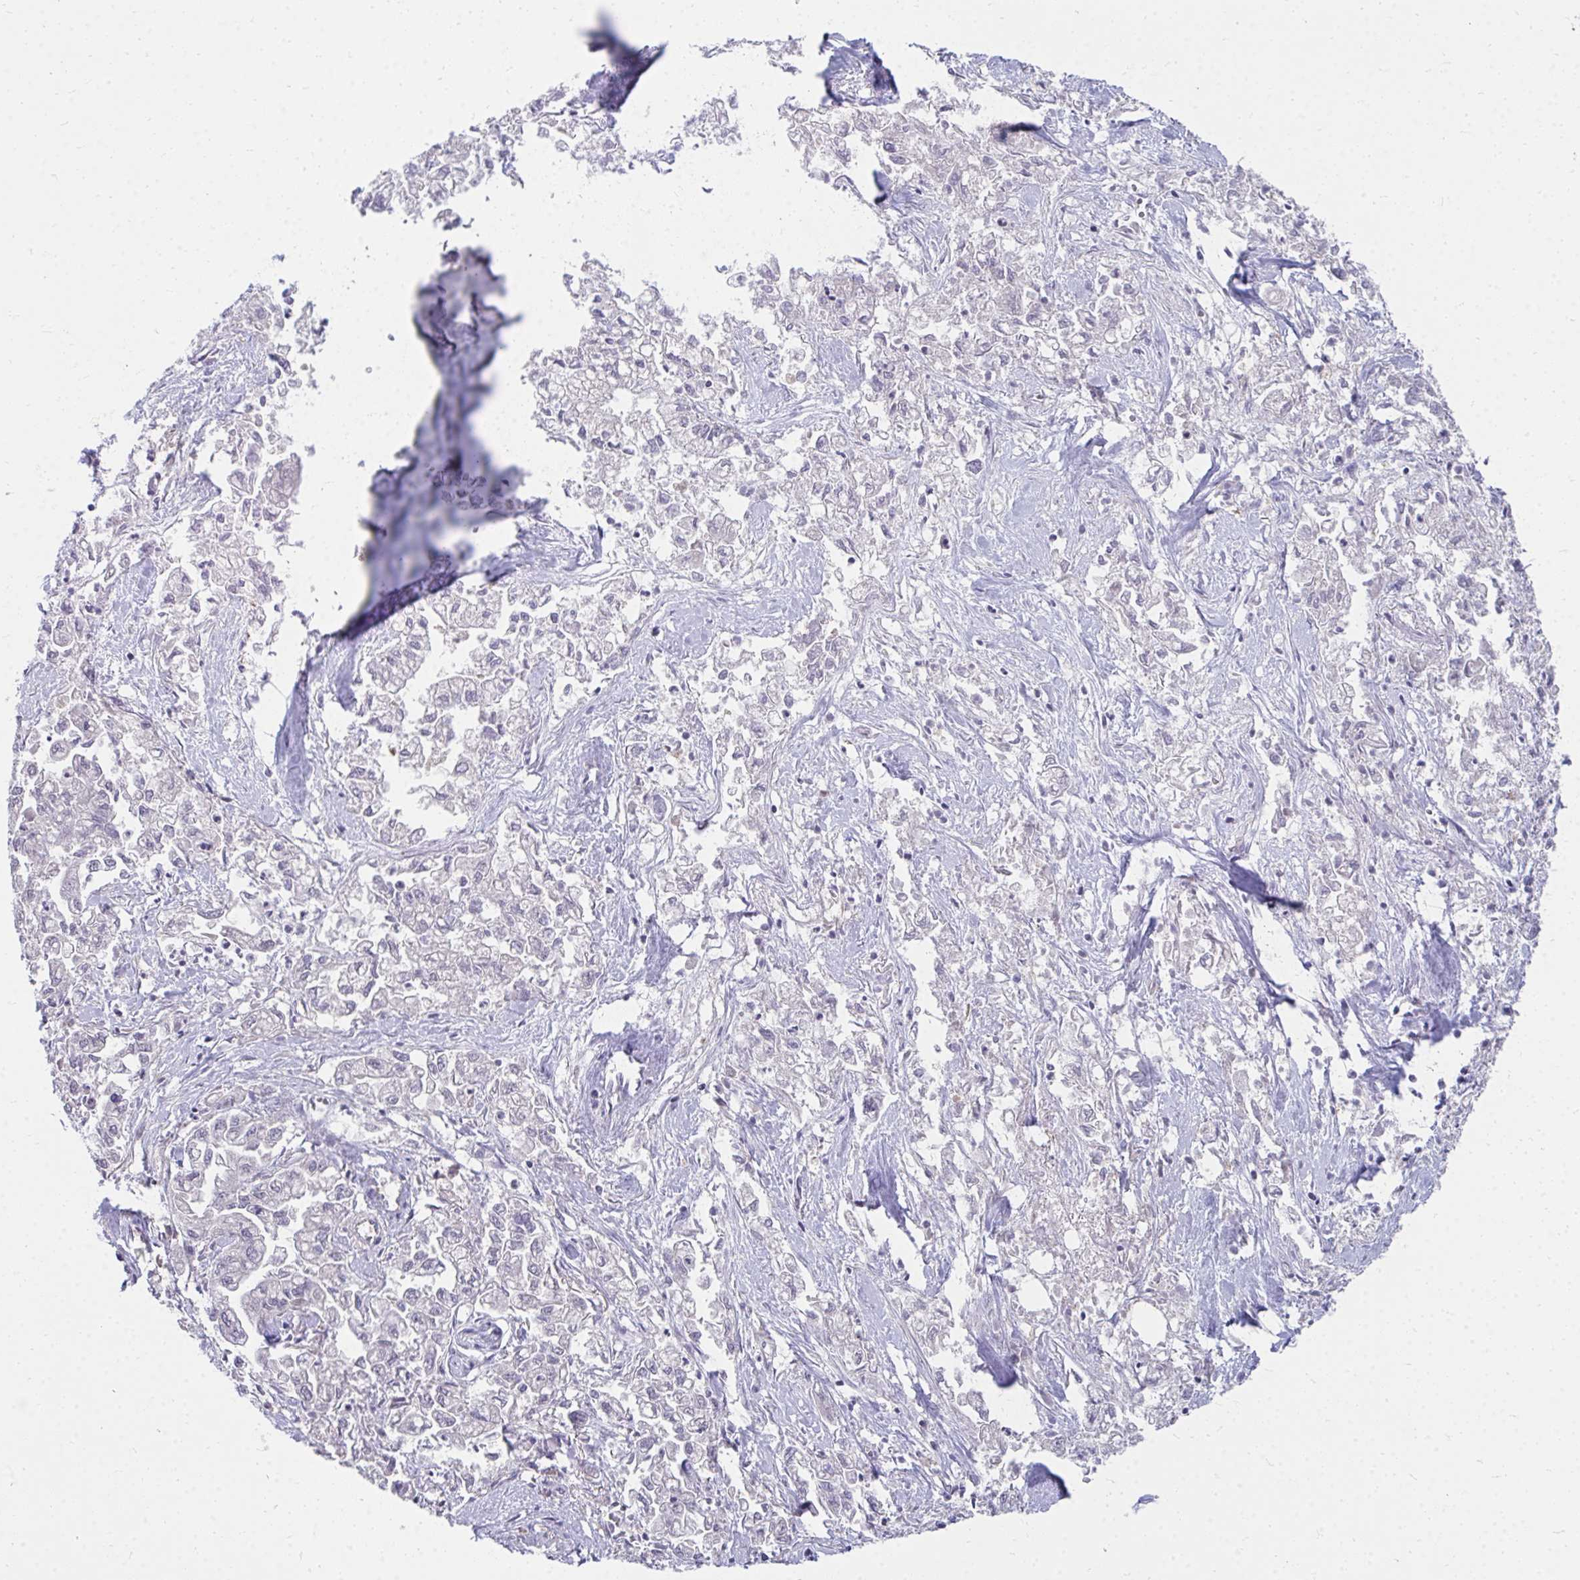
{"staining": {"intensity": "negative", "quantity": "none", "location": "none"}, "tissue": "pancreatic cancer", "cell_type": "Tumor cells", "image_type": "cancer", "snomed": [{"axis": "morphology", "description": "Adenocarcinoma, NOS"}, {"axis": "topography", "description": "Pancreas"}], "caption": "The photomicrograph reveals no significant expression in tumor cells of pancreatic adenocarcinoma. (DAB immunohistochemistry, high magnification).", "gene": "MROH8", "patient": {"sex": "male", "age": 72}}